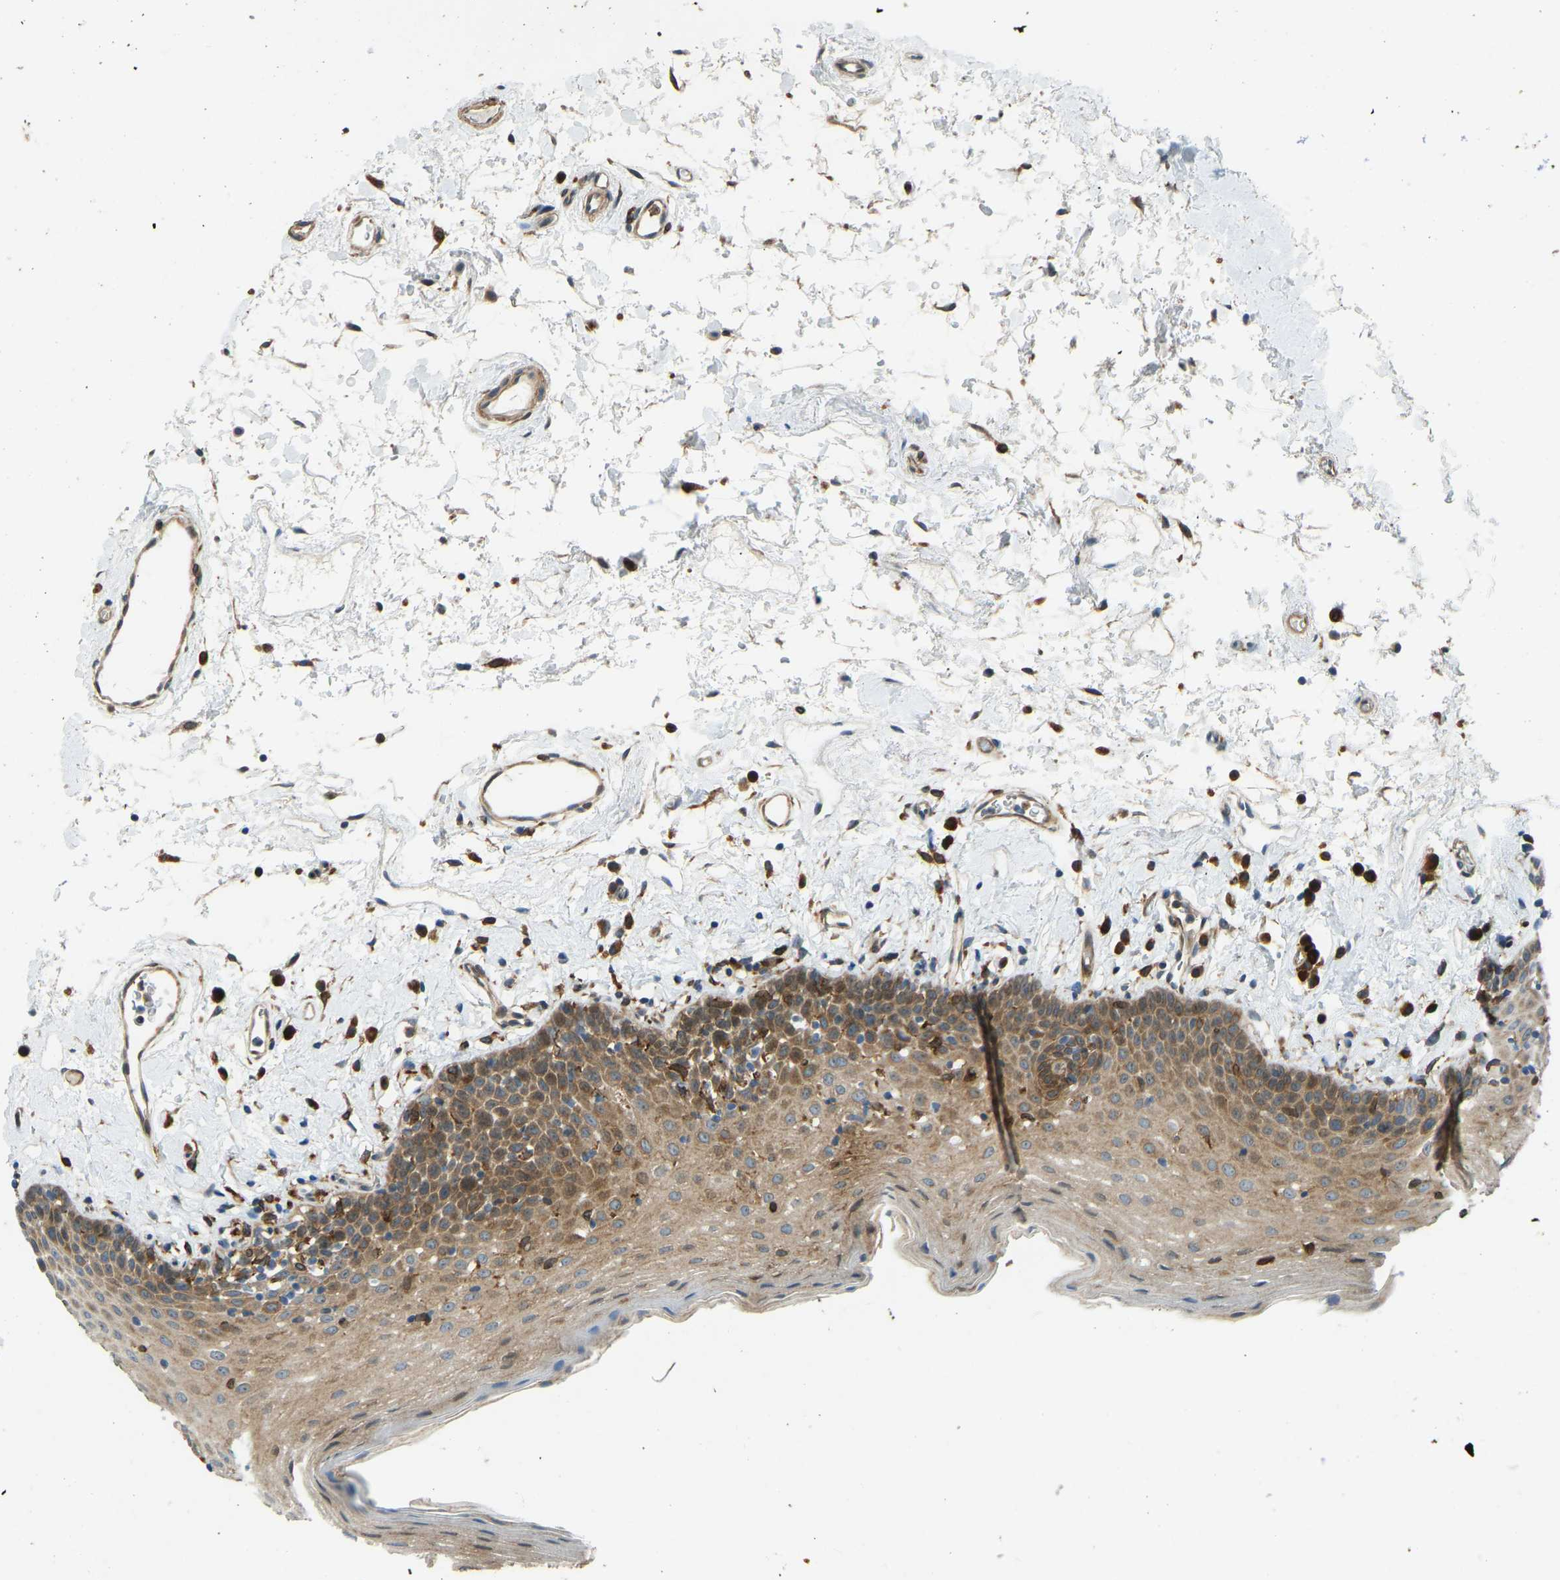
{"staining": {"intensity": "moderate", "quantity": ">75%", "location": "cytoplasmic/membranous"}, "tissue": "oral mucosa", "cell_type": "Squamous epithelial cells", "image_type": "normal", "snomed": [{"axis": "morphology", "description": "Normal tissue, NOS"}, {"axis": "topography", "description": "Oral tissue"}], "caption": "Normal oral mucosa demonstrates moderate cytoplasmic/membranous expression in about >75% of squamous epithelial cells, visualized by immunohistochemistry. (DAB (3,3'-diaminobenzidine) = brown stain, brightfield microscopy at high magnification).", "gene": "OS9", "patient": {"sex": "male", "age": 66}}